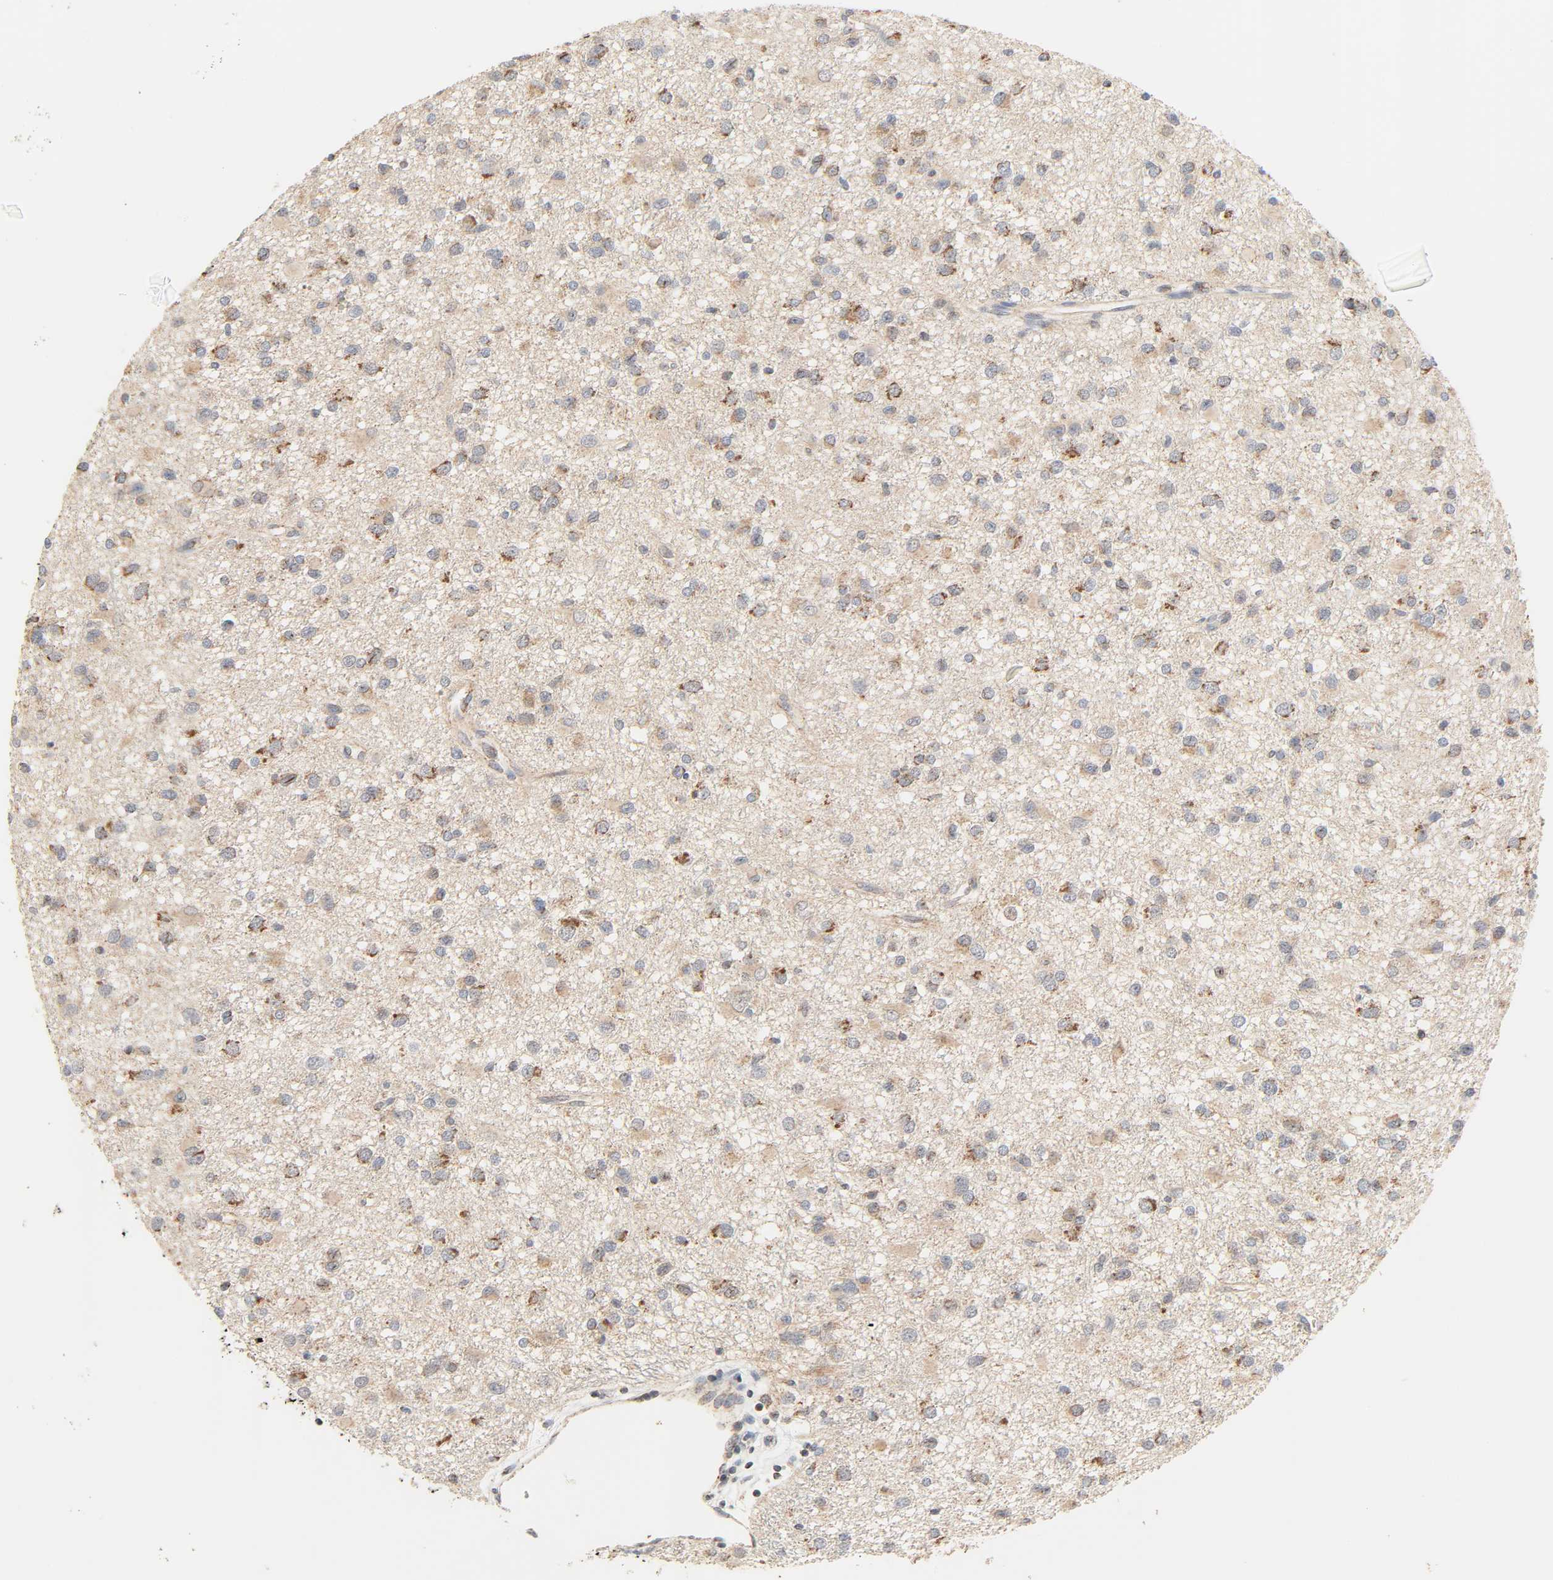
{"staining": {"intensity": "moderate", "quantity": ">75%", "location": "cytoplasmic/membranous"}, "tissue": "glioma", "cell_type": "Tumor cells", "image_type": "cancer", "snomed": [{"axis": "morphology", "description": "Glioma, malignant, Low grade"}, {"axis": "topography", "description": "Brain"}], "caption": "The micrograph exhibits immunohistochemical staining of glioma. There is moderate cytoplasmic/membranous expression is appreciated in approximately >75% of tumor cells.", "gene": "ZMAT5", "patient": {"sex": "male", "age": 42}}